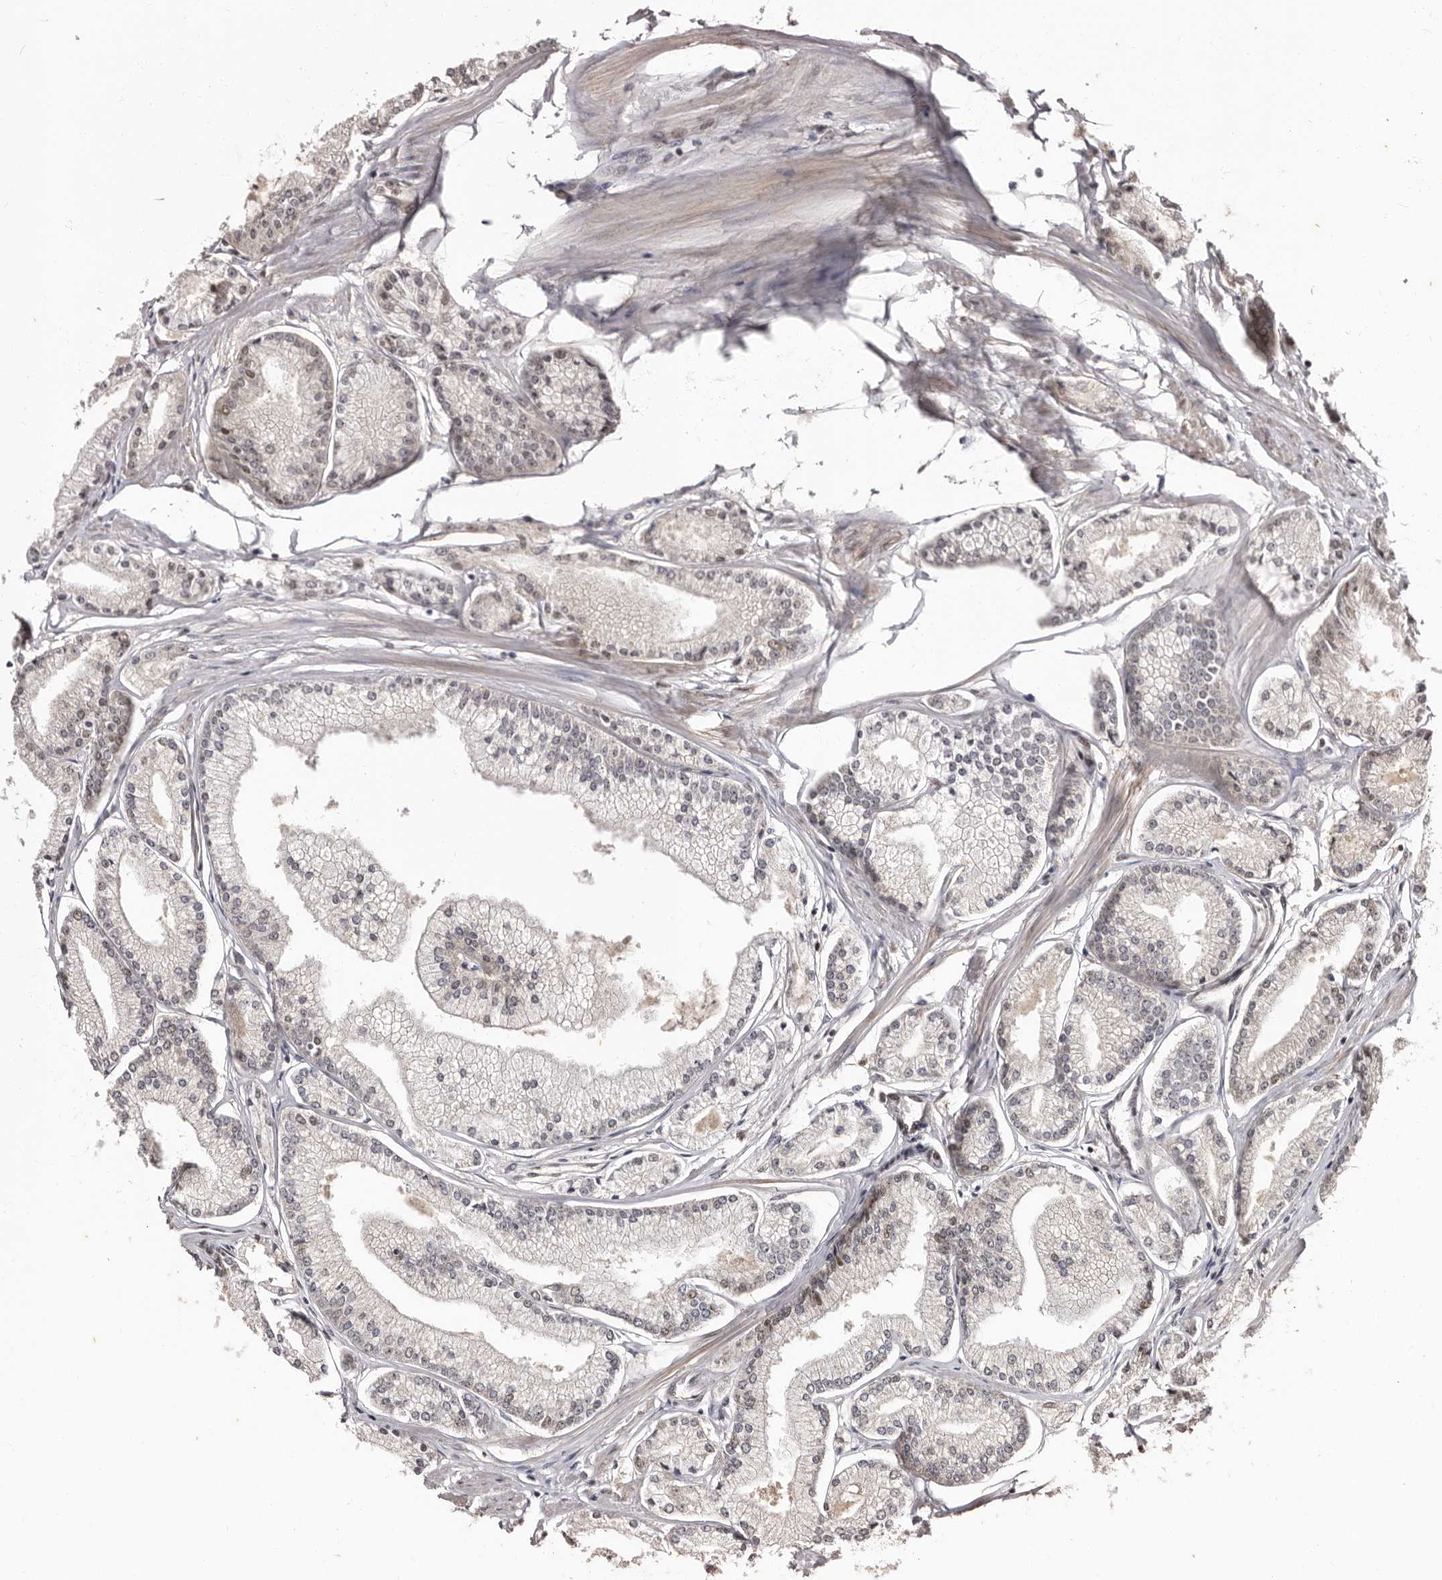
{"staining": {"intensity": "negative", "quantity": "none", "location": "none"}, "tissue": "prostate cancer", "cell_type": "Tumor cells", "image_type": "cancer", "snomed": [{"axis": "morphology", "description": "Adenocarcinoma, Low grade"}, {"axis": "topography", "description": "Prostate"}], "caption": "Immunohistochemistry (IHC) image of prostate cancer stained for a protein (brown), which reveals no expression in tumor cells. (Immunohistochemistry (IHC), brightfield microscopy, high magnification).", "gene": "TBC1D22B", "patient": {"sex": "male", "age": 52}}